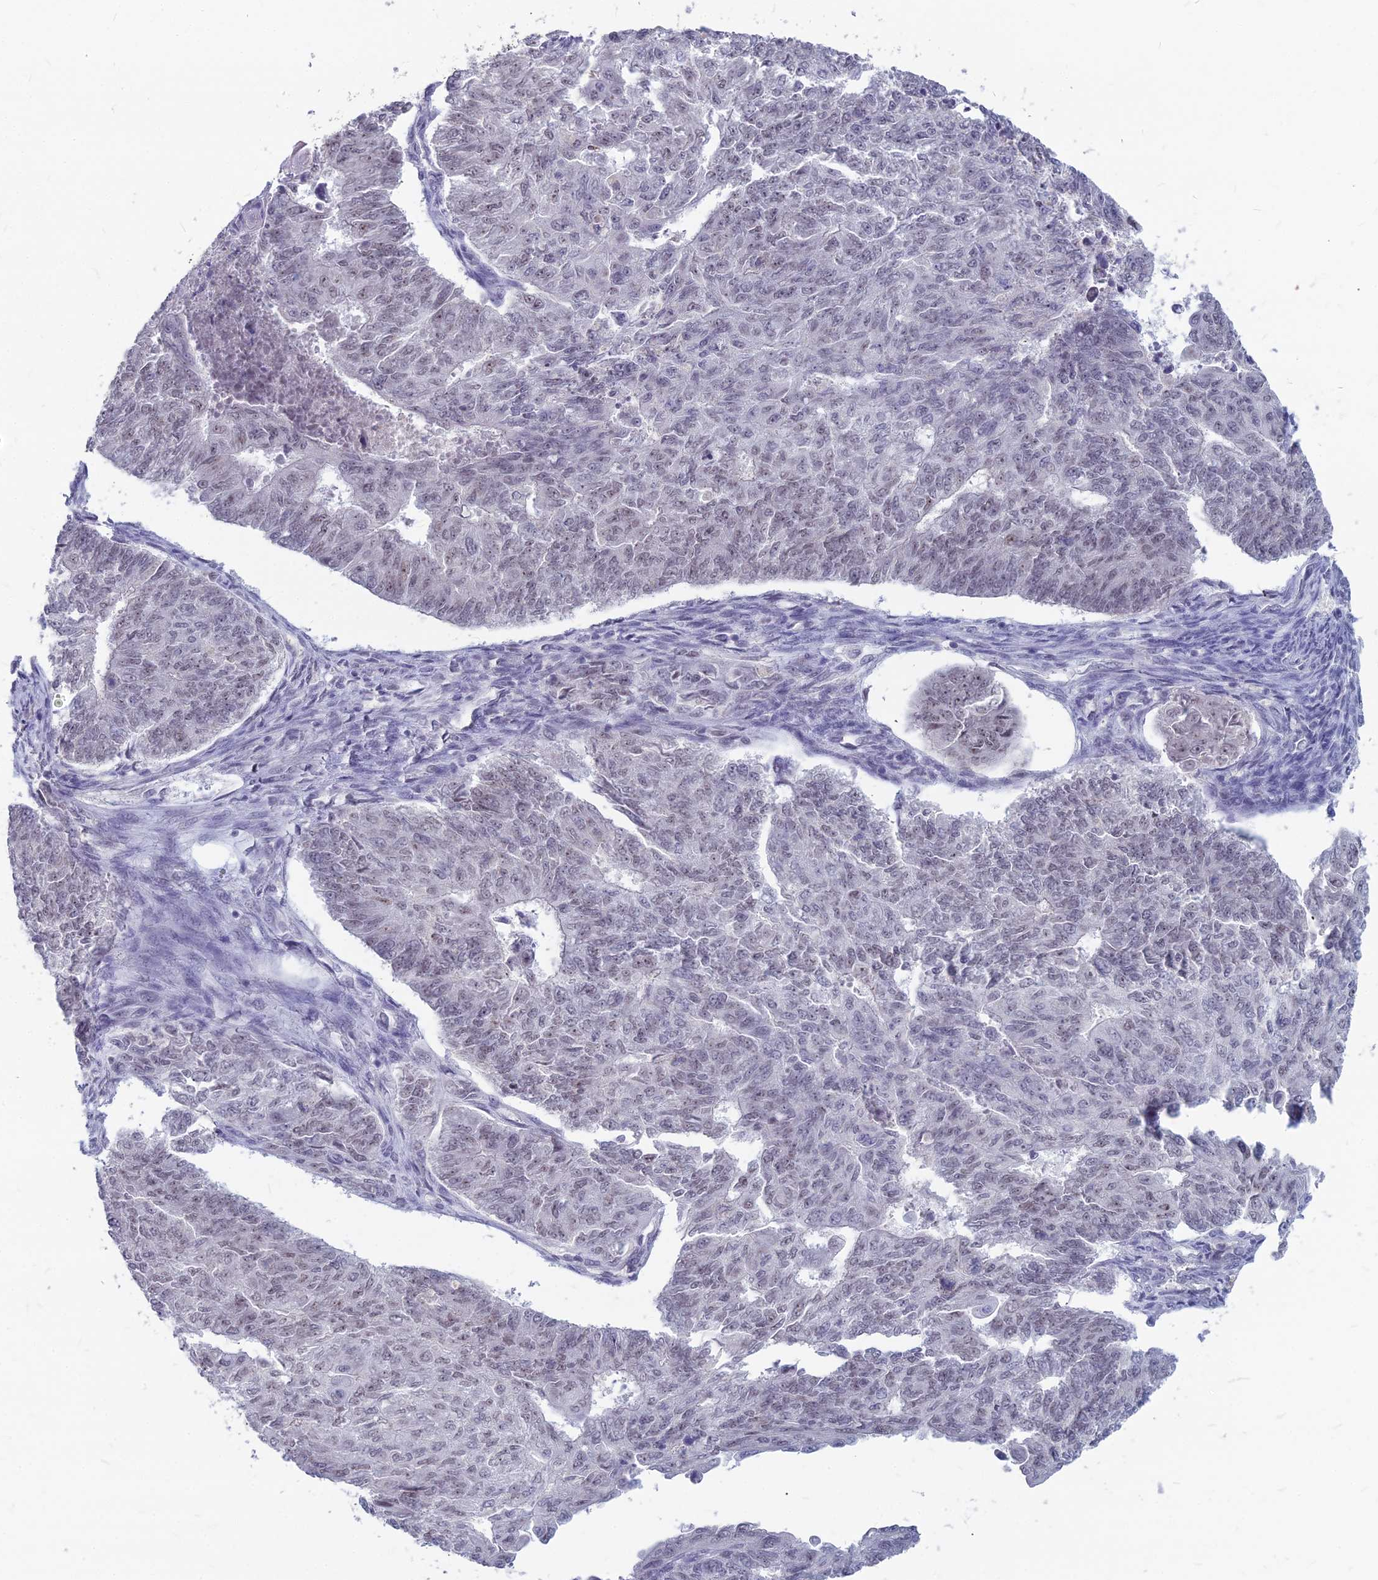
{"staining": {"intensity": "weak", "quantity": "<25%", "location": "nuclear"}, "tissue": "endometrial cancer", "cell_type": "Tumor cells", "image_type": "cancer", "snomed": [{"axis": "morphology", "description": "Adenocarcinoma, NOS"}, {"axis": "topography", "description": "Endometrium"}], "caption": "High power microscopy photomicrograph of an IHC photomicrograph of endometrial cancer (adenocarcinoma), revealing no significant positivity in tumor cells.", "gene": "KAT7", "patient": {"sex": "female", "age": 32}}